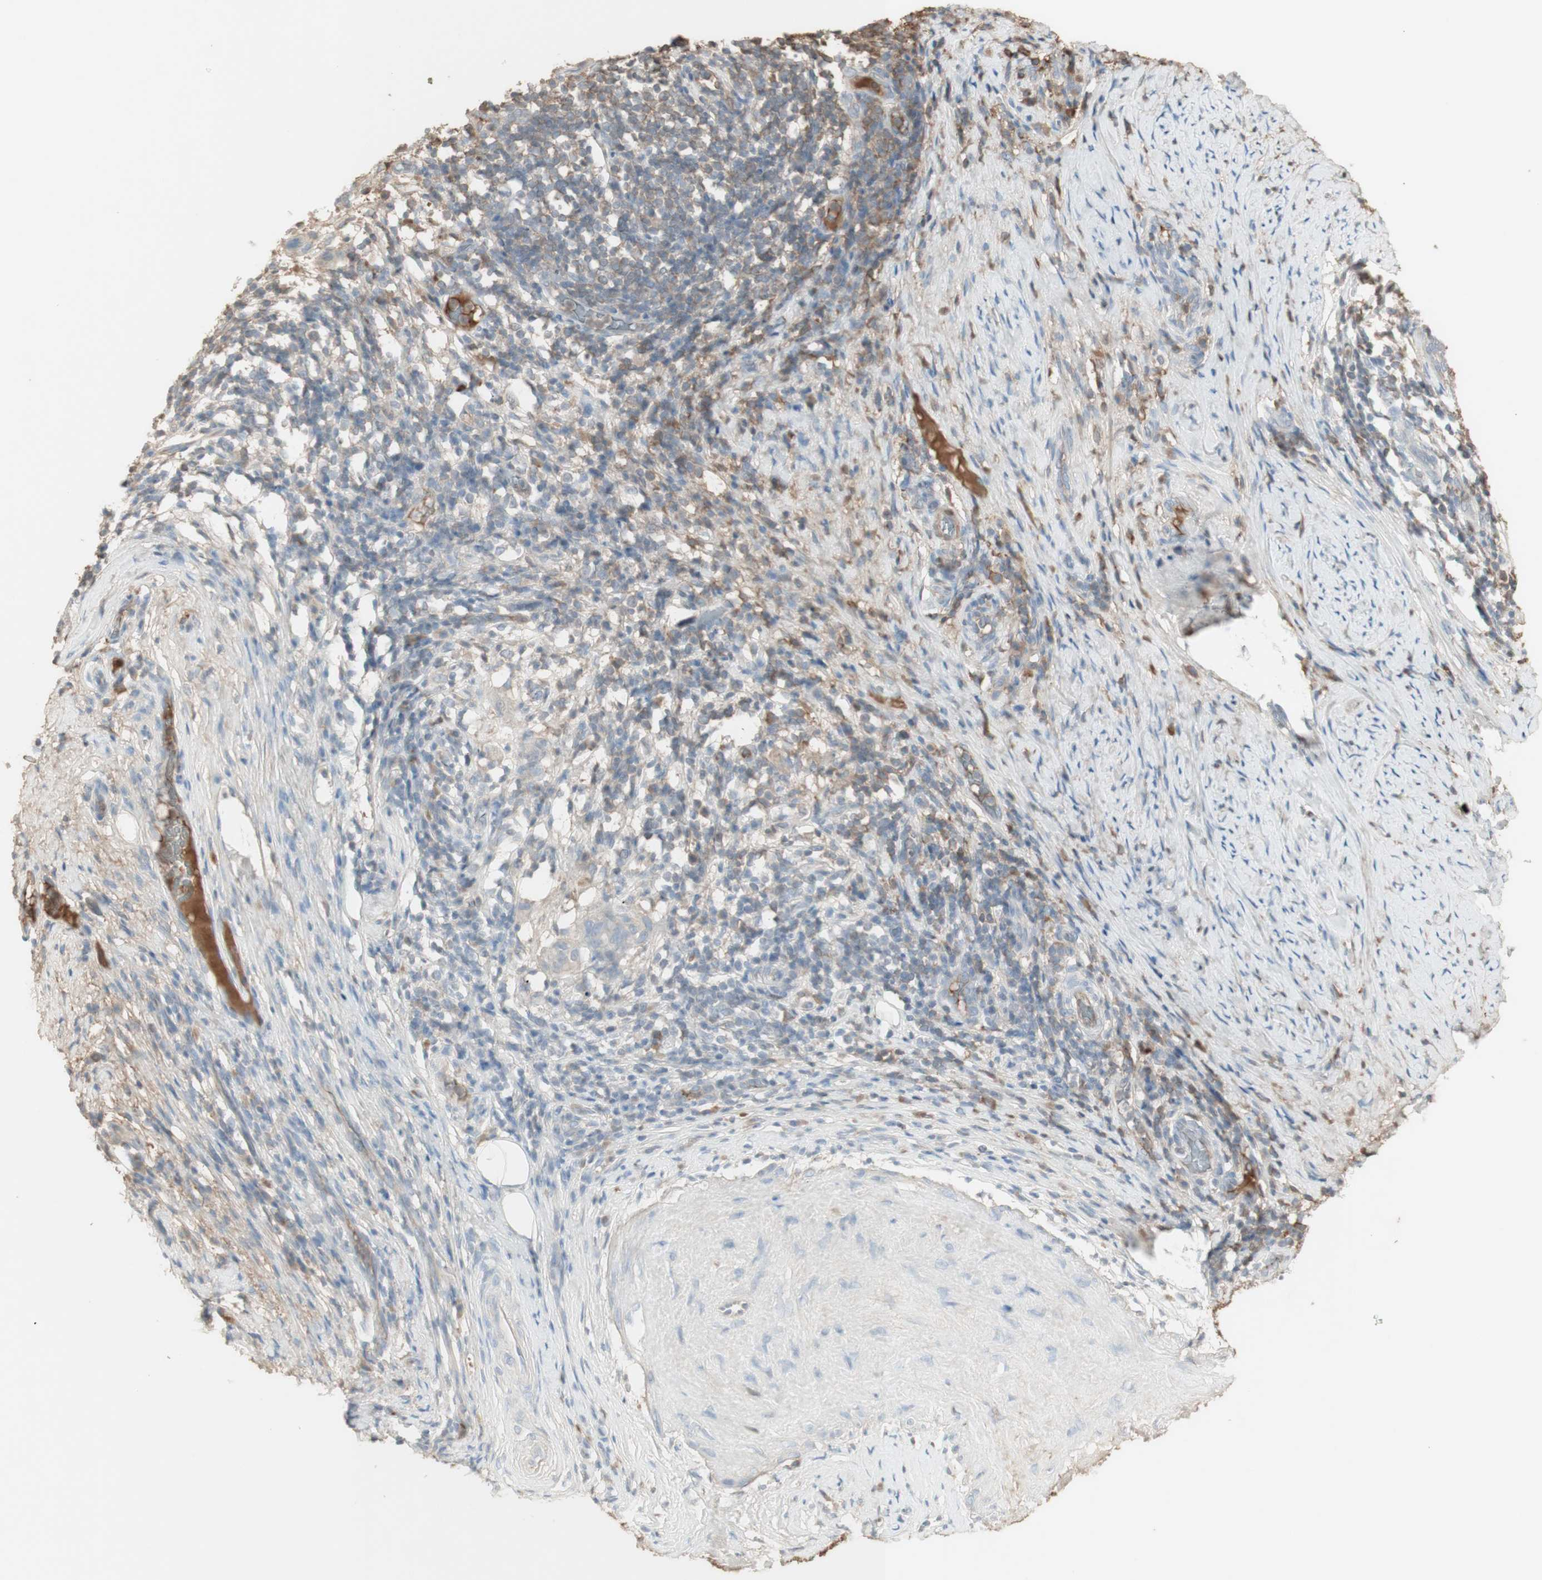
{"staining": {"intensity": "negative", "quantity": "none", "location": "none"}, "tissue": "cervical cancer", "cell_type": "Tumor cells", "image_type": "cancer", "snomed": [{"axis": "morphology", "description": "Squamous cell carcinoma, NOS"}, {"axis": "topography", "description": "Cervix"}], "caption": "A photomicrograph of cervical squamous cell carcinoma stained for a protein displays no brown staining in tumor cells.", "gene": "IFNG", "patient": {"sex": "female", "age": 51}}